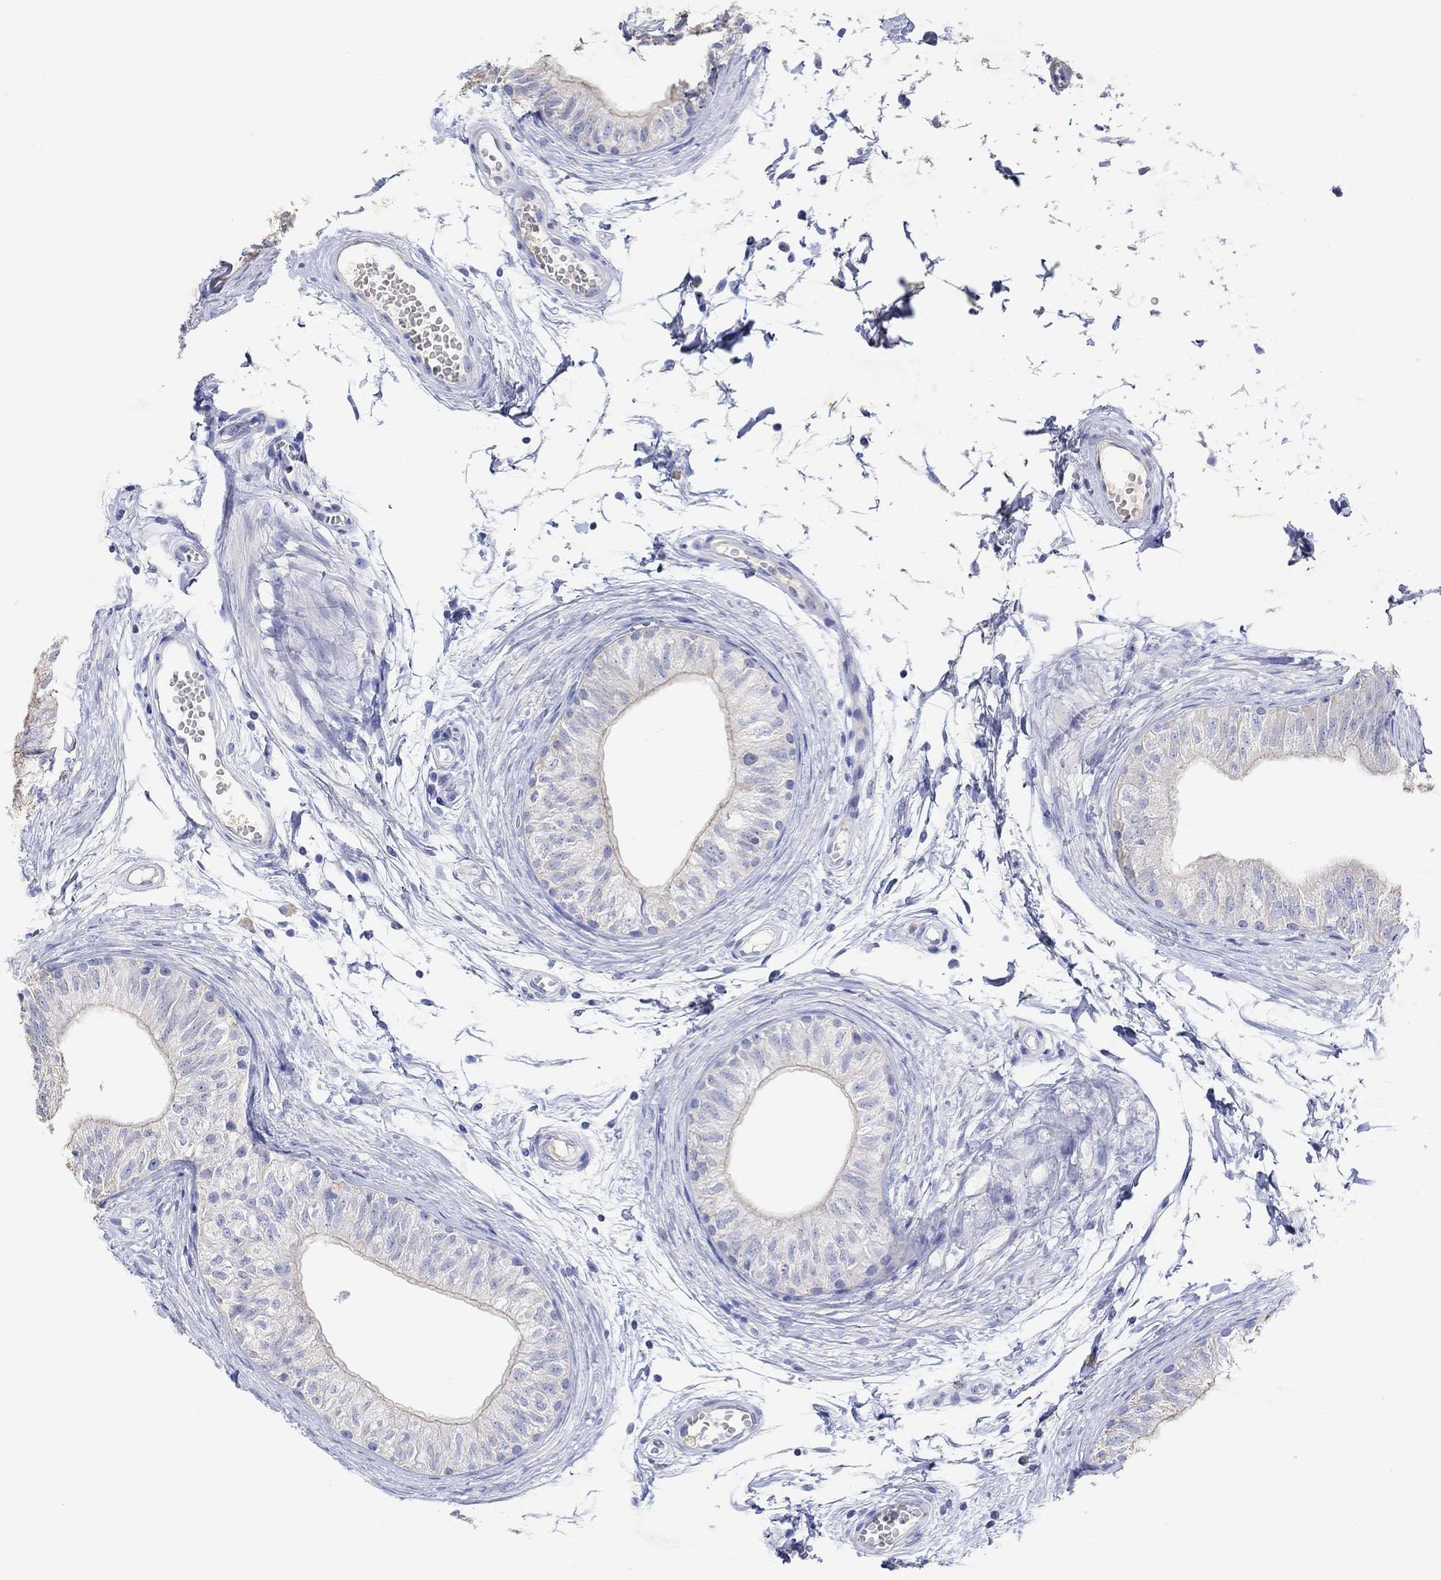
{"staining": {"intensity": "negative", "quantity": "none", "location": "none"}, "tissue": "epididymis", "cell_type": "Glandular cells", "image_type": "normal", "snomed": [{"axis": "morphology", "description": "Normal tissue, NOS"}, {"axis": "topography", "description": "Epididymis"}], "caption": "This is an immunohistochemistry photomicrograph of benign human epididymis. There is no expression in glandular cells.", "gene": "TYR", "patient": {"sex": "male", "age": 22}}